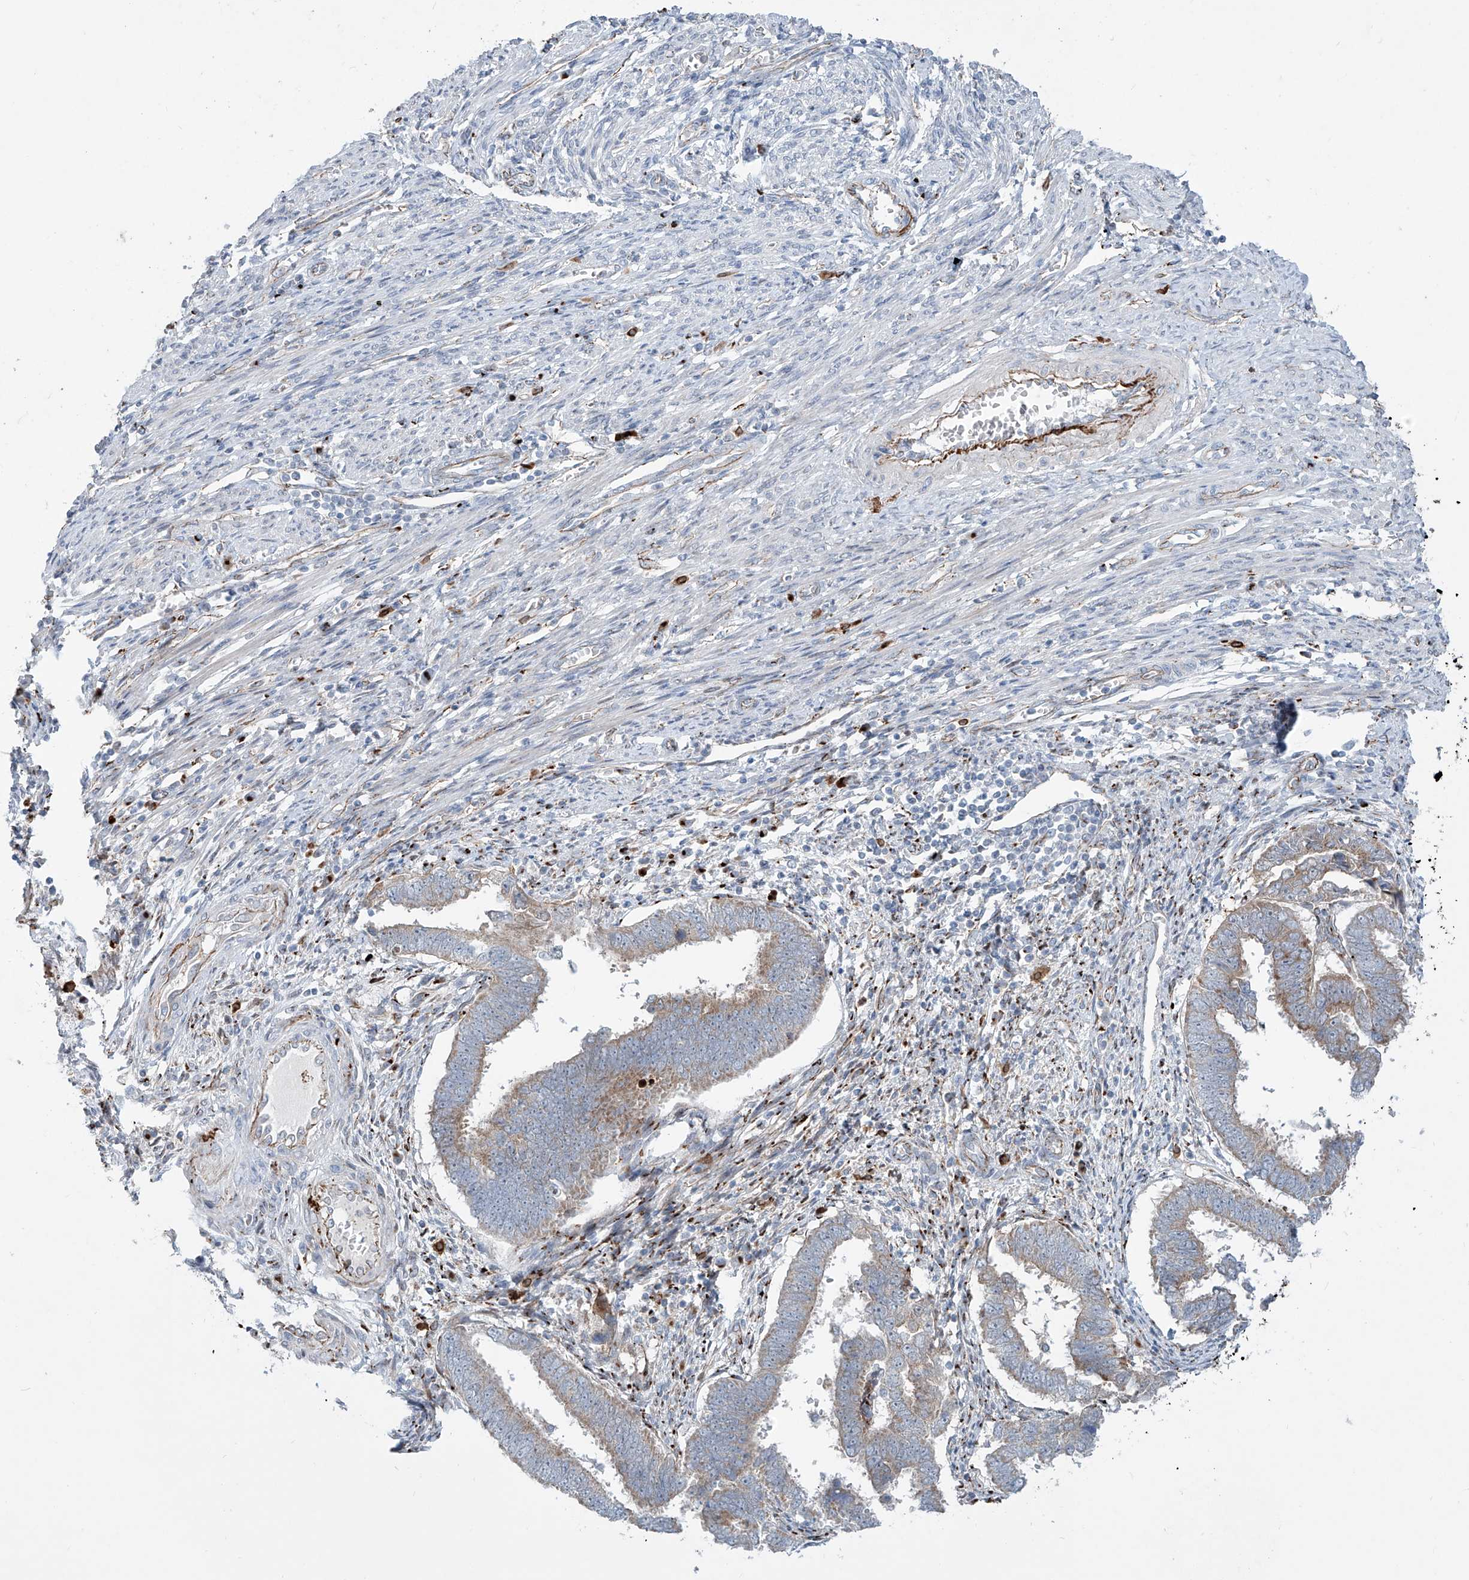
{"staining": {"intensity": "weak", "quantity": "25%-75%", "location": "cytoplasmic/membranous"}, "tissue": "endometrial cancer", "cell_type": "Tumor cells", "image_type": "cancer", "snomed": [{"axis": "morphology", "description": "Adenocarcinoma, NOS"}, {"axis": "topography", "description": "Endometrium"}], "caption": "This is a histology image of IHC staining of adenocarcinoma (endometrial), which shows weak staining in the cytoplasmic/membranous of tumor cells.", "gene": "CDH5", "patient": {"sex": "female", "age": 75}}